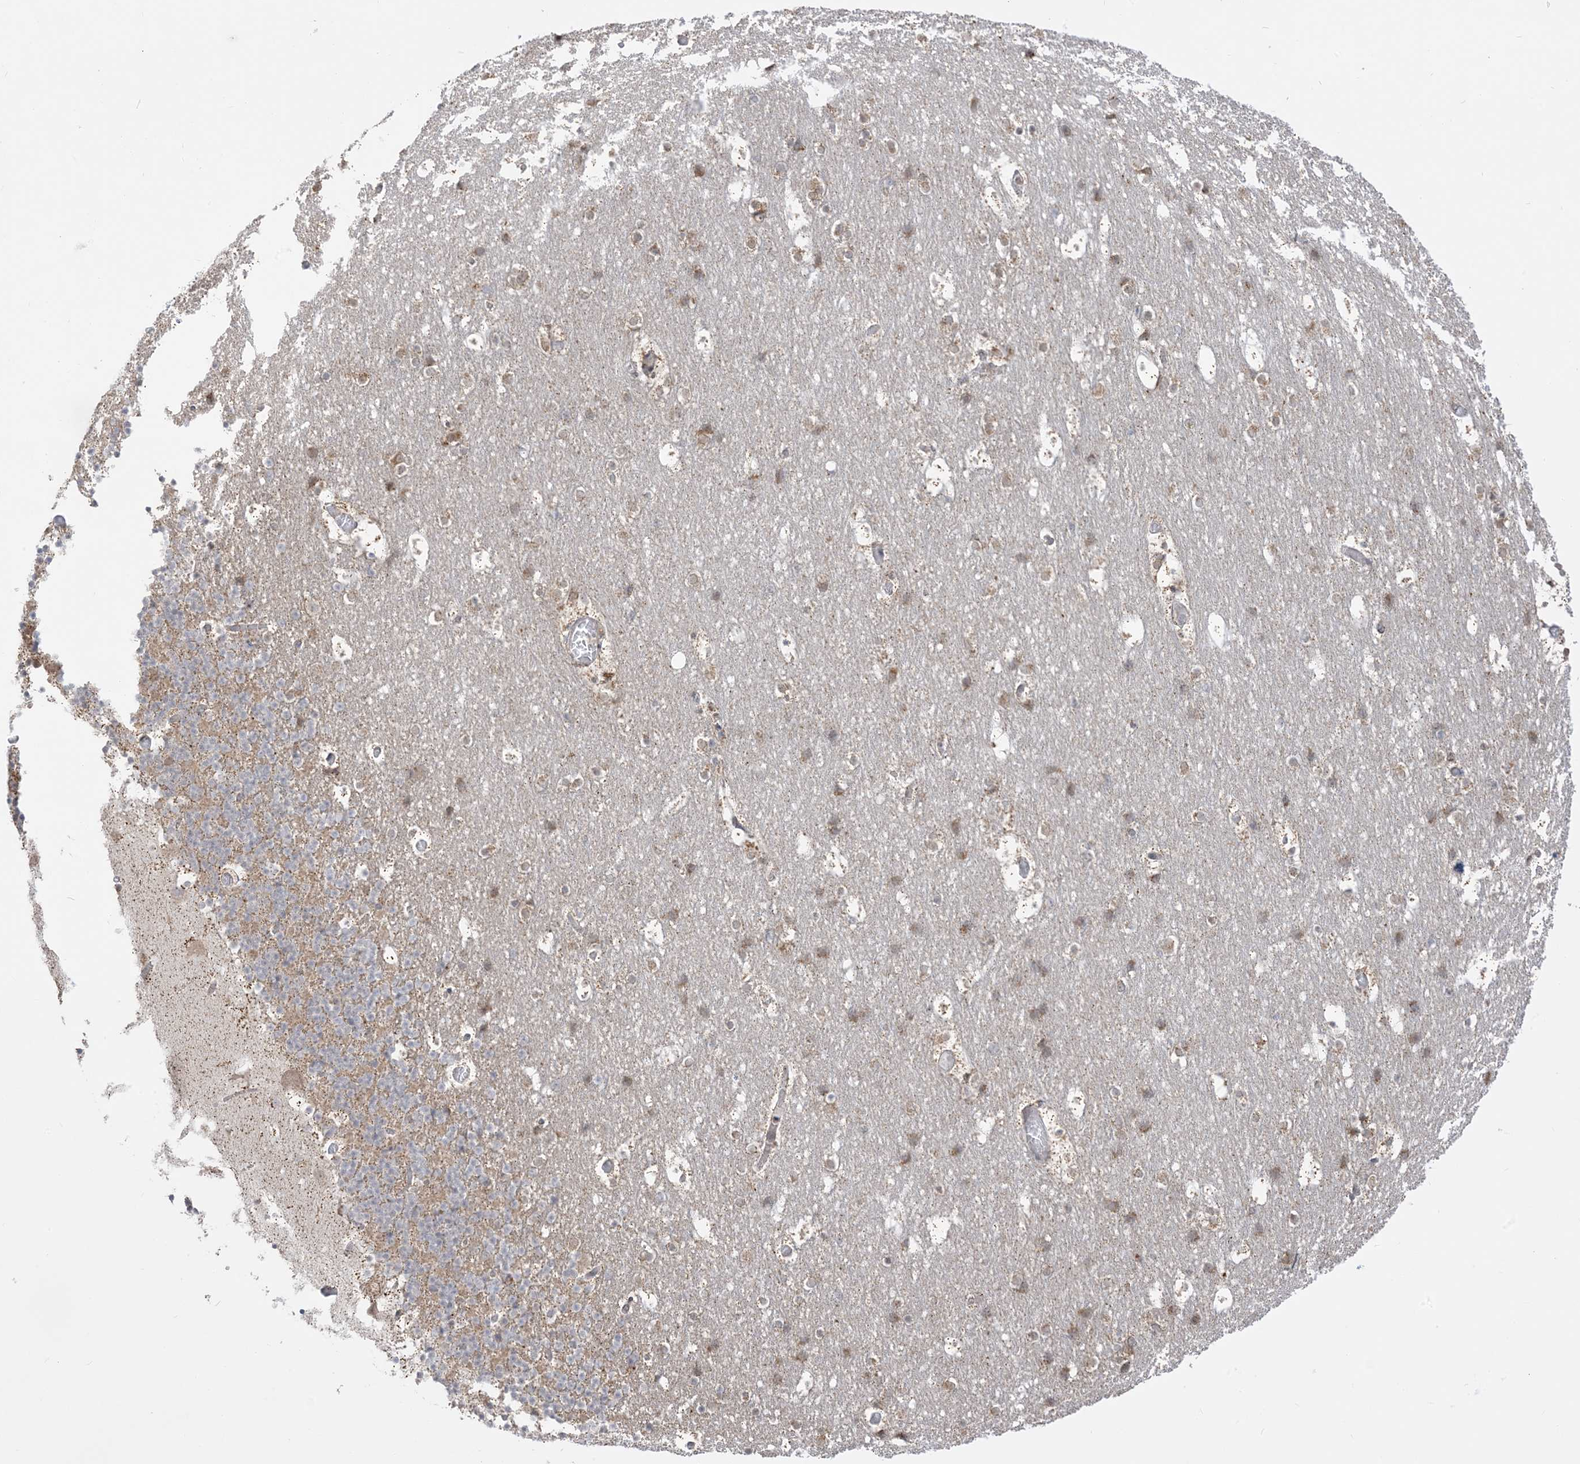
{"staining": {"intensity": "weak", "quantity": "25%-75%", "location": "cytoplasmic/membranous"}, "tissue": "cerebellum", "cell_type": "Cells in granular layer", "image_type": "normal", "snomed": [{"axis": "morphology", "description": "Normal tissue, NOS"}, {"axis": "topography", "description": "Cerebellum"}], "caption": "Brown immunohistochemical staining in unremarkable human cerebellum shows weak cytoplasmic/membranous positivity in about 25%-75% of cells in granular layer. (Stains: DAB (3,3'-diaminobenzidine) in brown, nuclei in blue, Microscopy: brightfield microscopy at high magnification).", "gene": "KANSL3", "patient": {"sex": "male", "age": 57}}